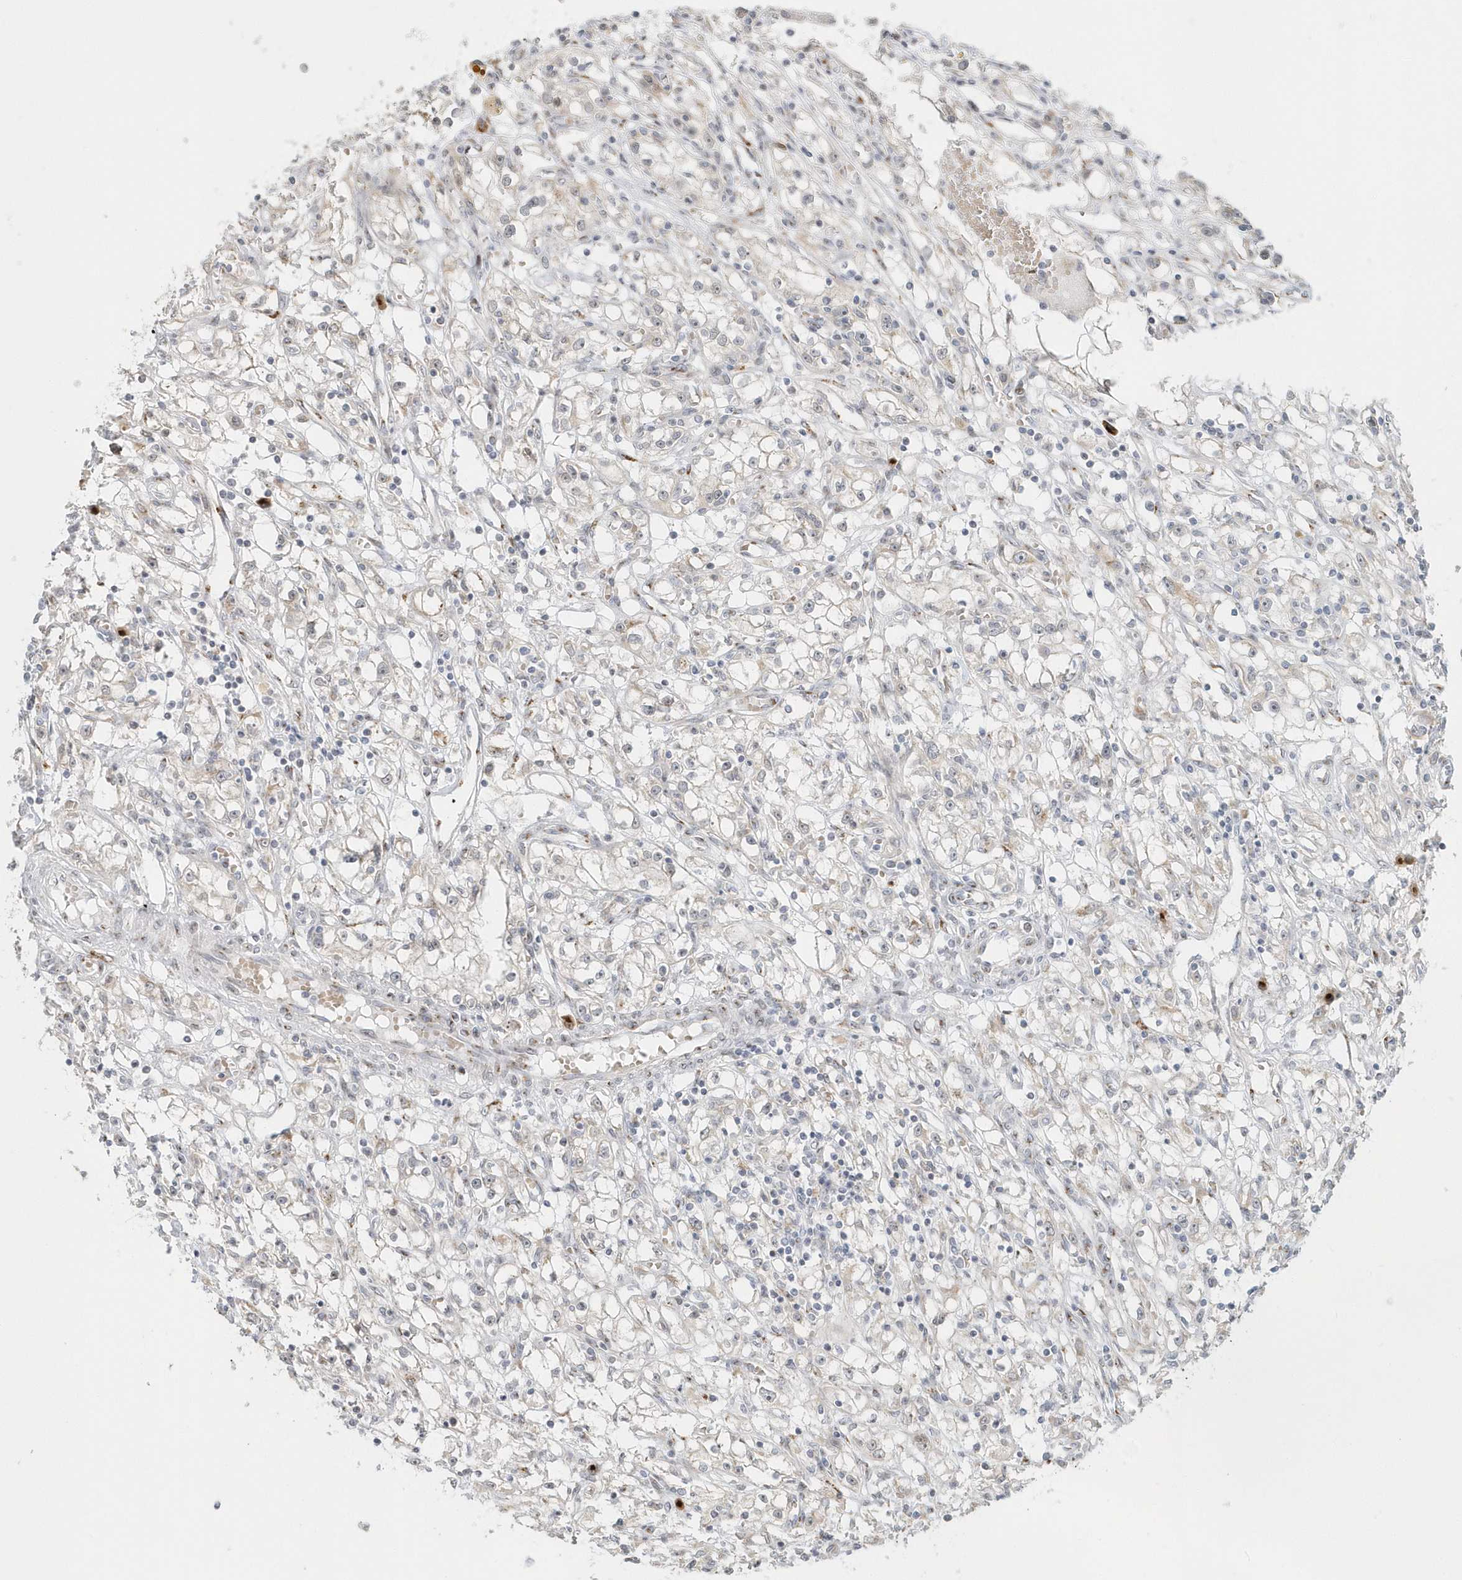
{"staining": {"intensity": "negative", "quantity": "none", "location": "none"}, "tissue": "renal cancer", "cell_type": "Tumor cells", "image_type": "cancer", "snomed": [{"axis": "morphology", "description": "Adenocarcinoma, NOS"}, {"axis": "topography", "description": "Kidney"}], "caption": "Tumor cells show no significant protein positivity in renal cancer (adenocarcinoma). (DAB immunohistochemistry (IHC), high magnification).", "gene": "DHFR", "patient": {"sex": "male", "age": 56}}